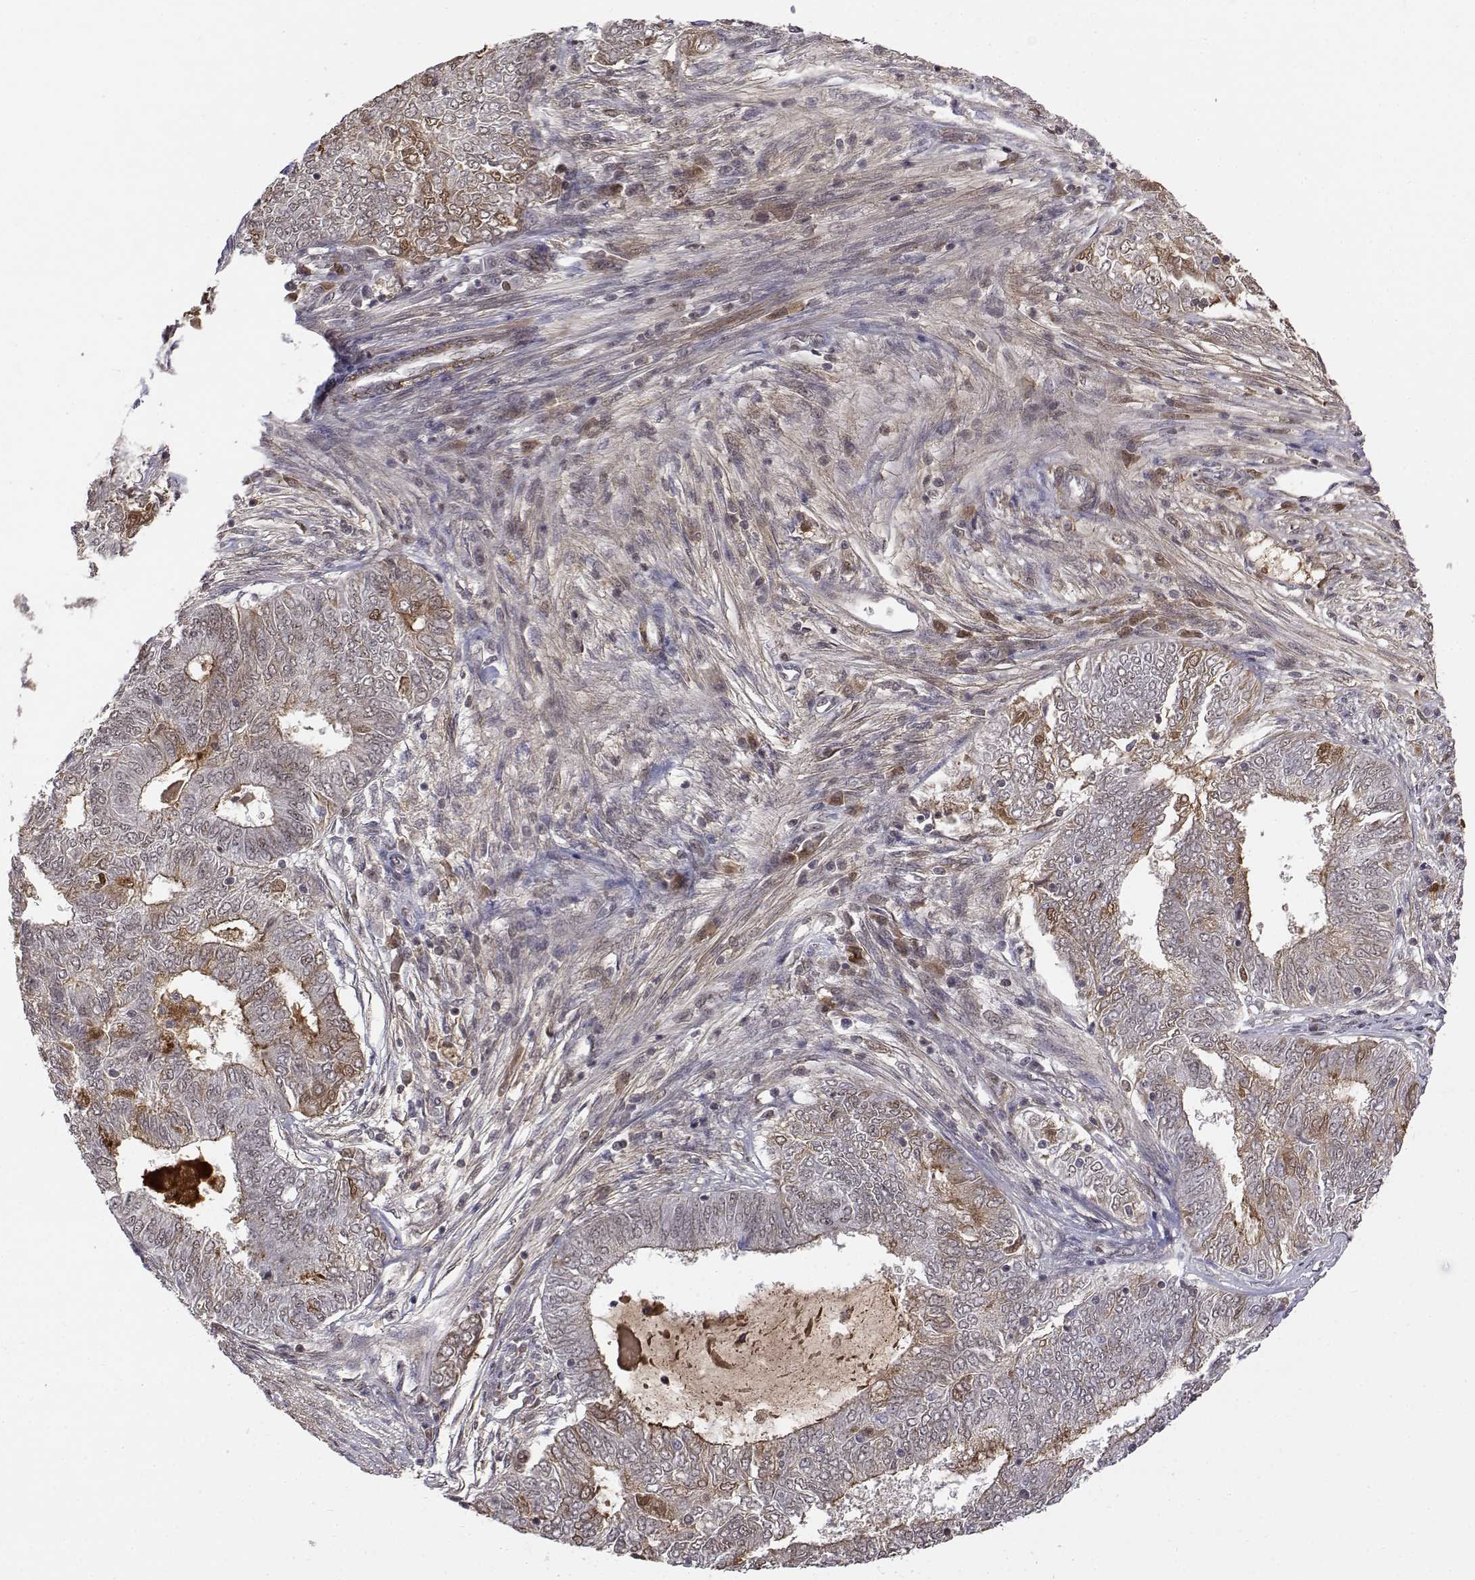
{"staining": {"intensity": "weak", "quantity": "25%-75%", "location": "cytoplasmic/membranous,nuclear"}, "tissue": "endometrial cancer", "cell_type": "Tumor cells", "image_type": "cancer", "snomed": [{"axis": "morphology", "description": "Adenocarcinoma, NOS"}, {"axis": "topography", "description": "Endometrium"}], "caption": "Endometrial cancer tissue exhibits weak cytoplasmic/membranous and nuclear staining in about 25%-75% of tumor cells, visualized by immunohistochemistry. The protein is stained brown, and the nuclei are stained in blue (DAB (3,3'-diaminobenzidine) IHC with brightfield microscopy, high magnification).", "gene": "ITGA7", "patient": {"sex": "female", "age": 62}}